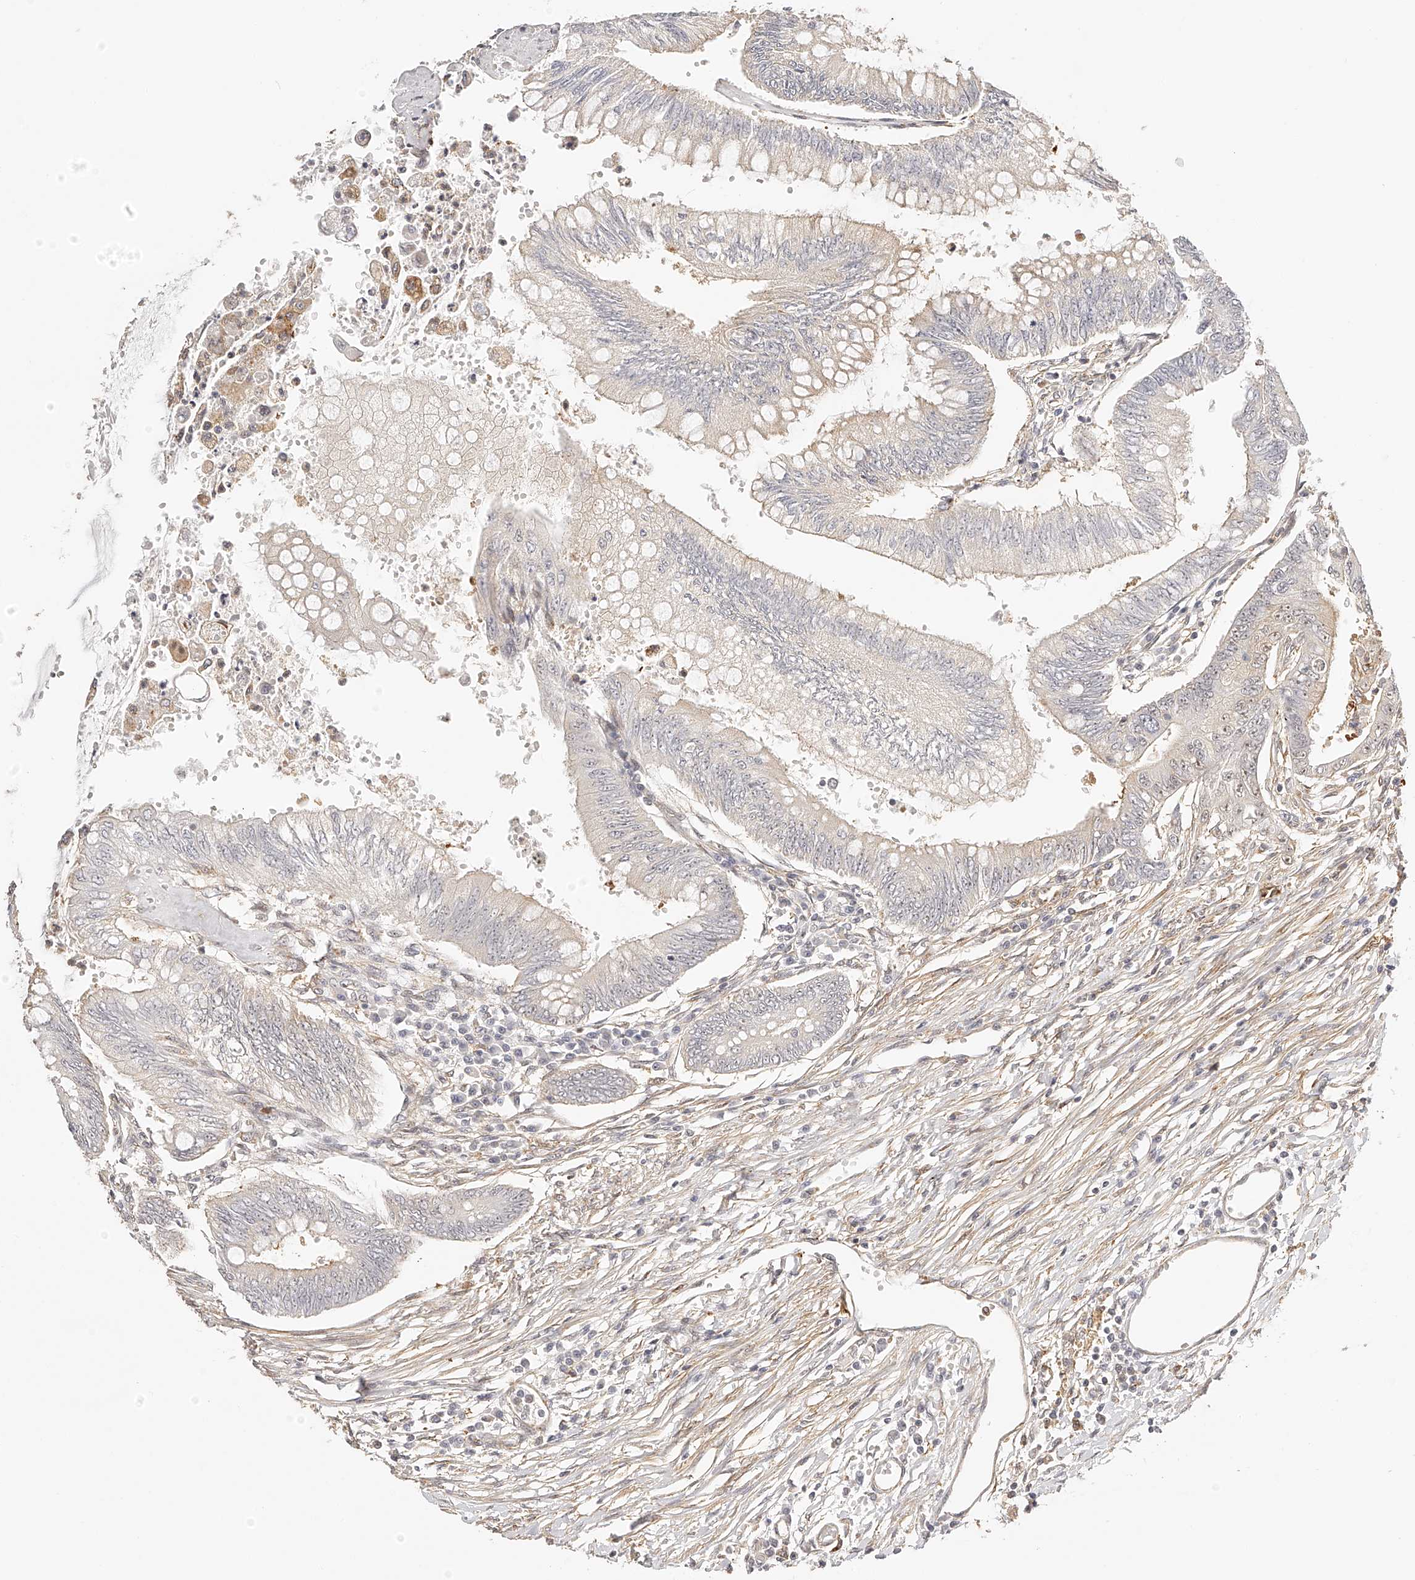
{"staining": {"intensity": "weak", "quantity": "<25%", "location": "cytoplasmic/membranous"}, "tissue": "colorectal cancer", "cell_type": "Tumor cells", "image_type": "cancer", "snomed": [{"axis": "morphology", "description": "Adenoma, NOS"}, {"axis": "morphology", "description": "Adenocarcinoma, NOS"}, {"axis": "topography", "description": "Colon"}], "caption": "High power microscopy image of an immunohistochemistry (IHC) image of colorectal cancer (adenocarcinoma), revealing no significant positivity in tumor cells. (DAB (3,3'-diaminobenzidine) IHC visualized using brightfield microscopy, high magnification).", "gene": "SYNC", "patient": {"sex": "male", "age": 79}}